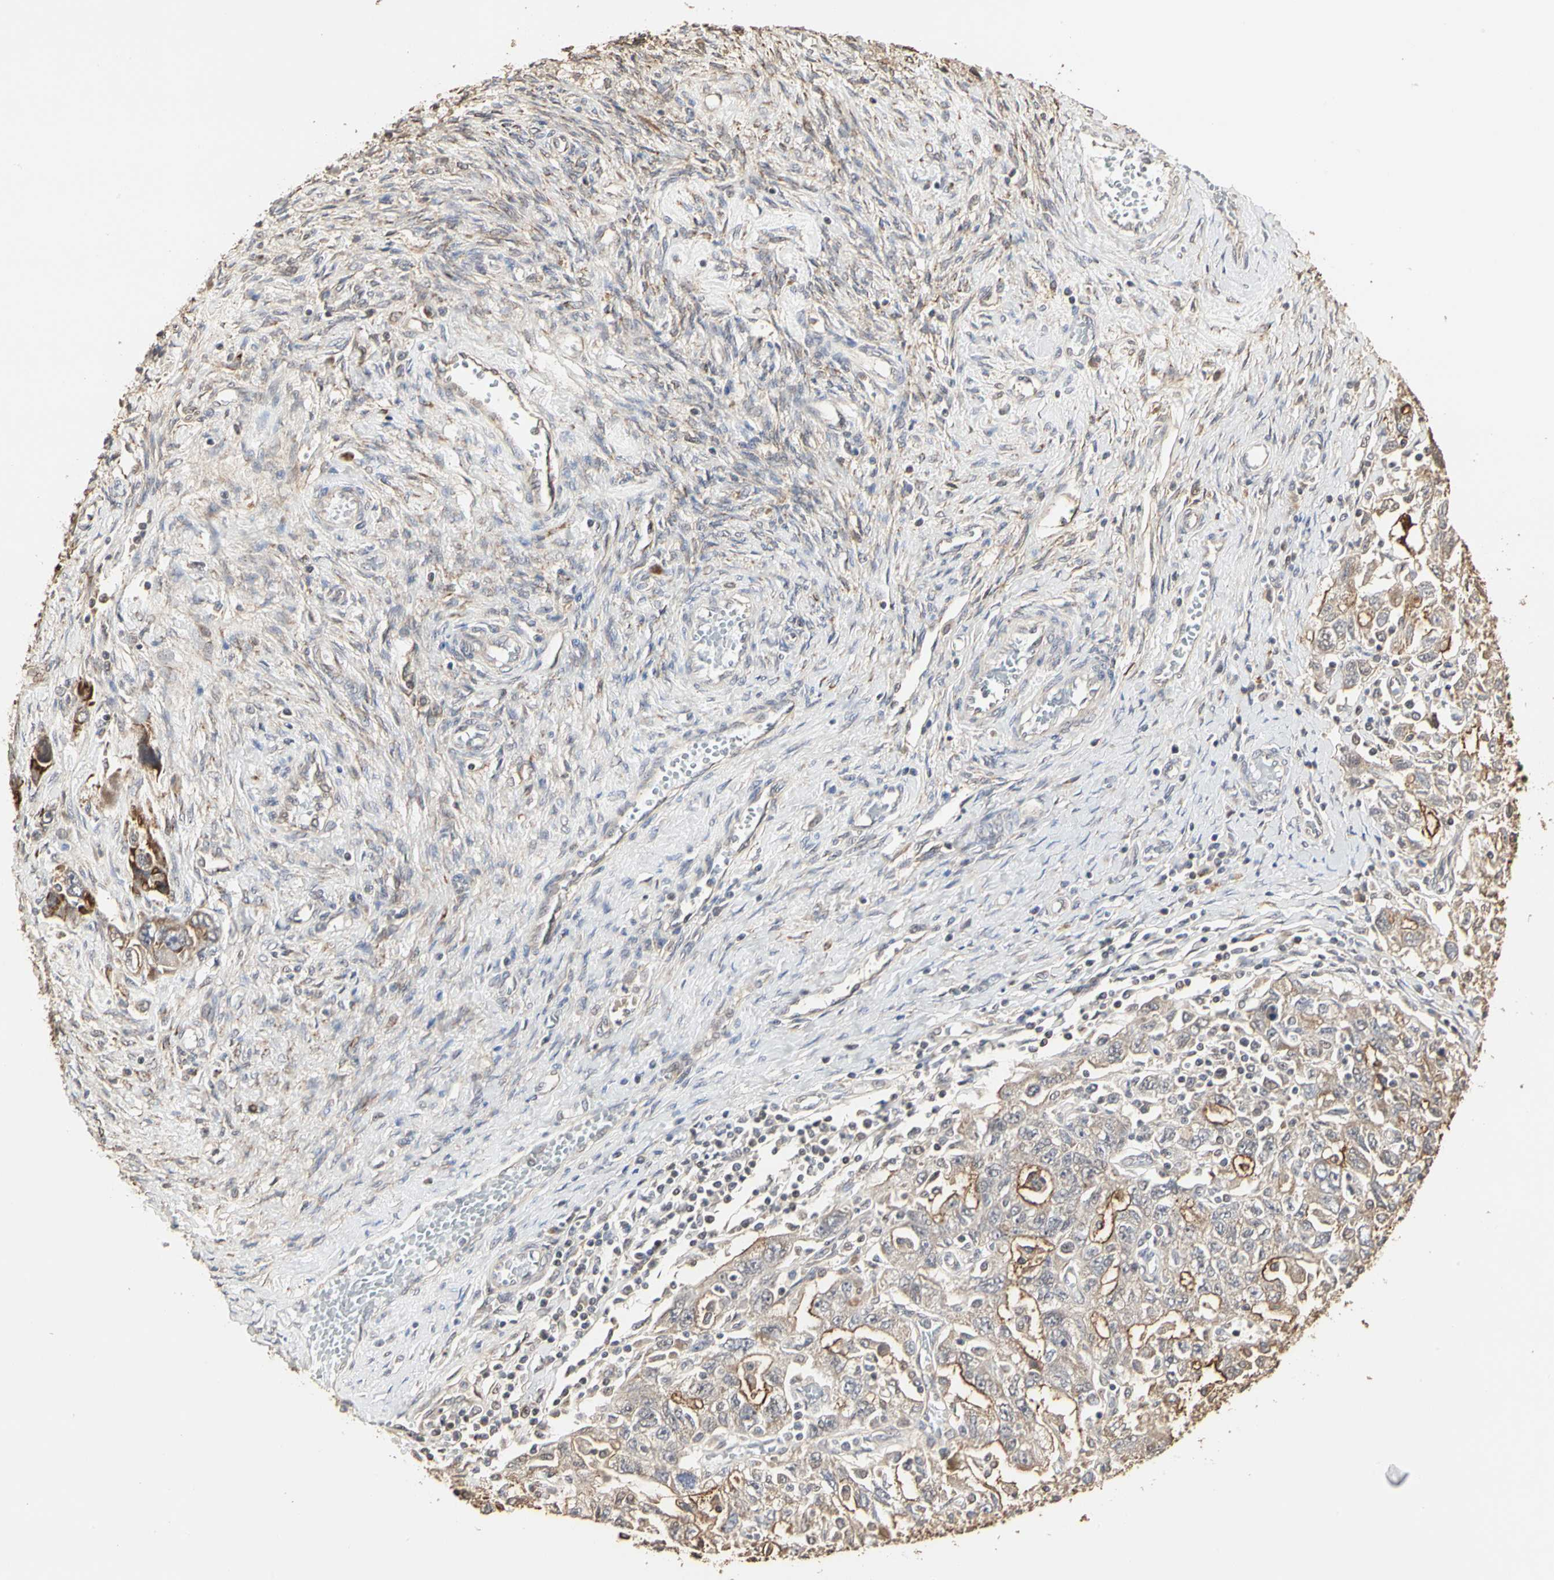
{"staining": {"intensity": "weak", "quantity": ">75%", "location": "cytoplasmic/membranous"}, "tissue": "ovarian cancer", "cell_type": "Tumor cells", "image_type": "cancer", "snomed": [{"axis": "morphology", "description": "Carcinoma, NOS"}, {"axis": "morphology", "description": "Cystadenocarcinoma, serous, NOS"}, {"axis": "topography", "description": "Ovary"}], "caption": "Immunohistochemical staining of serous cystadenocarcinoma (ovarian) reveals low levels of weak cytoplasmic/membranous staining in approximately >75% of tumor cells.", "gene": "TAOK1", "patient": {"sex": "female", "age": 69}}